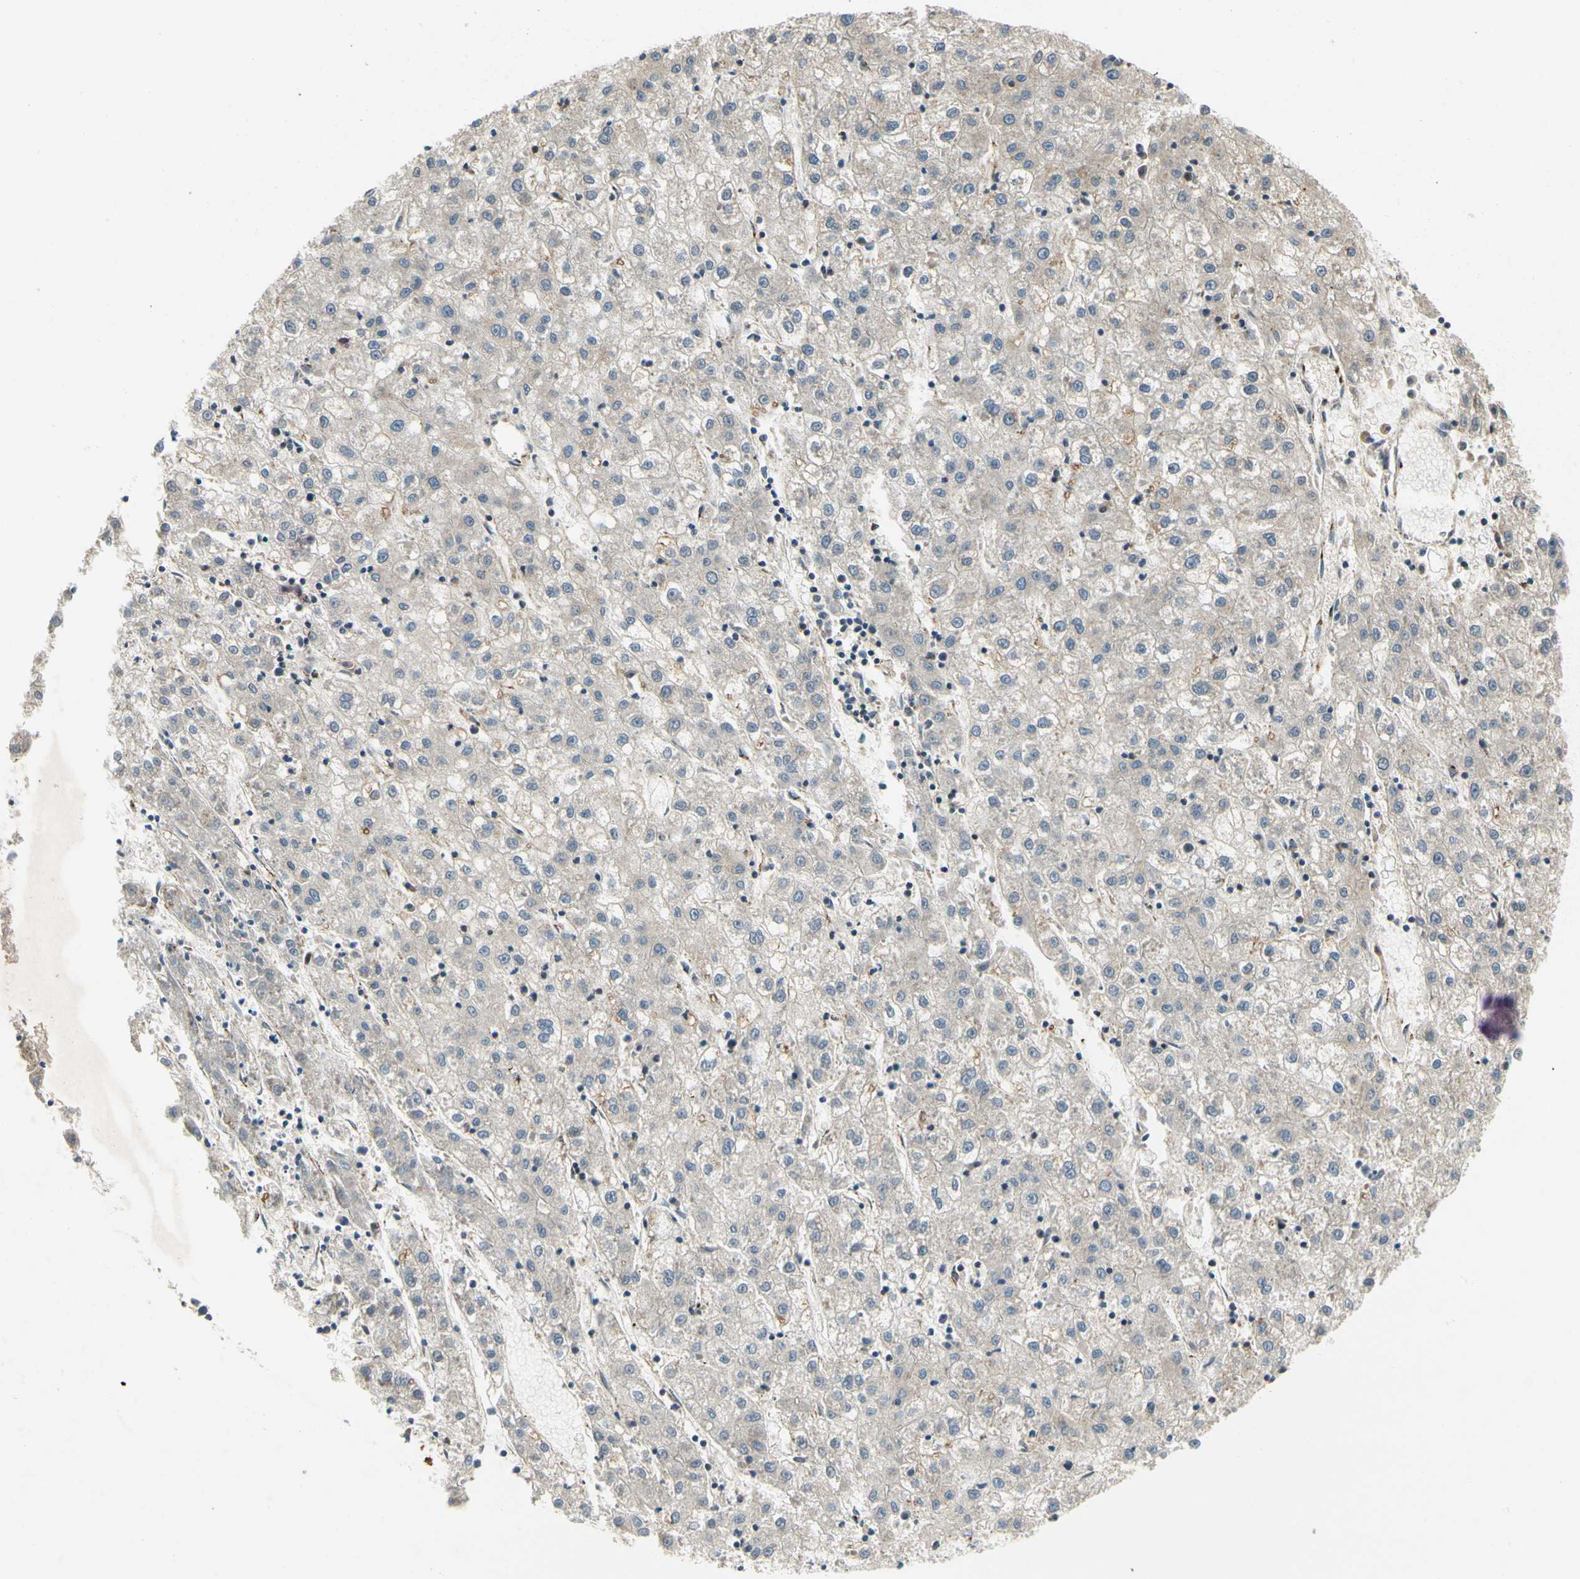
{"staining": {"intensity": "negative", "quantity": "none", "location": "none"}, "tissue": "liver cancer", "cell_type": "Tumor cells", "image_type": "cancer", "snomed": [{"axis": "morphology", "description": "Carcinoma, Hepatocellular, NOS"}, {"axis": "topography", "description": "Liver"}], "caption": "Liver cancer (hepatocellular carcinoma) stained for a protein using immunohistochemistry shows no staining tumor cells.", "gene": "MANSC1", "patient": {"sex": "male", "age": 72}}